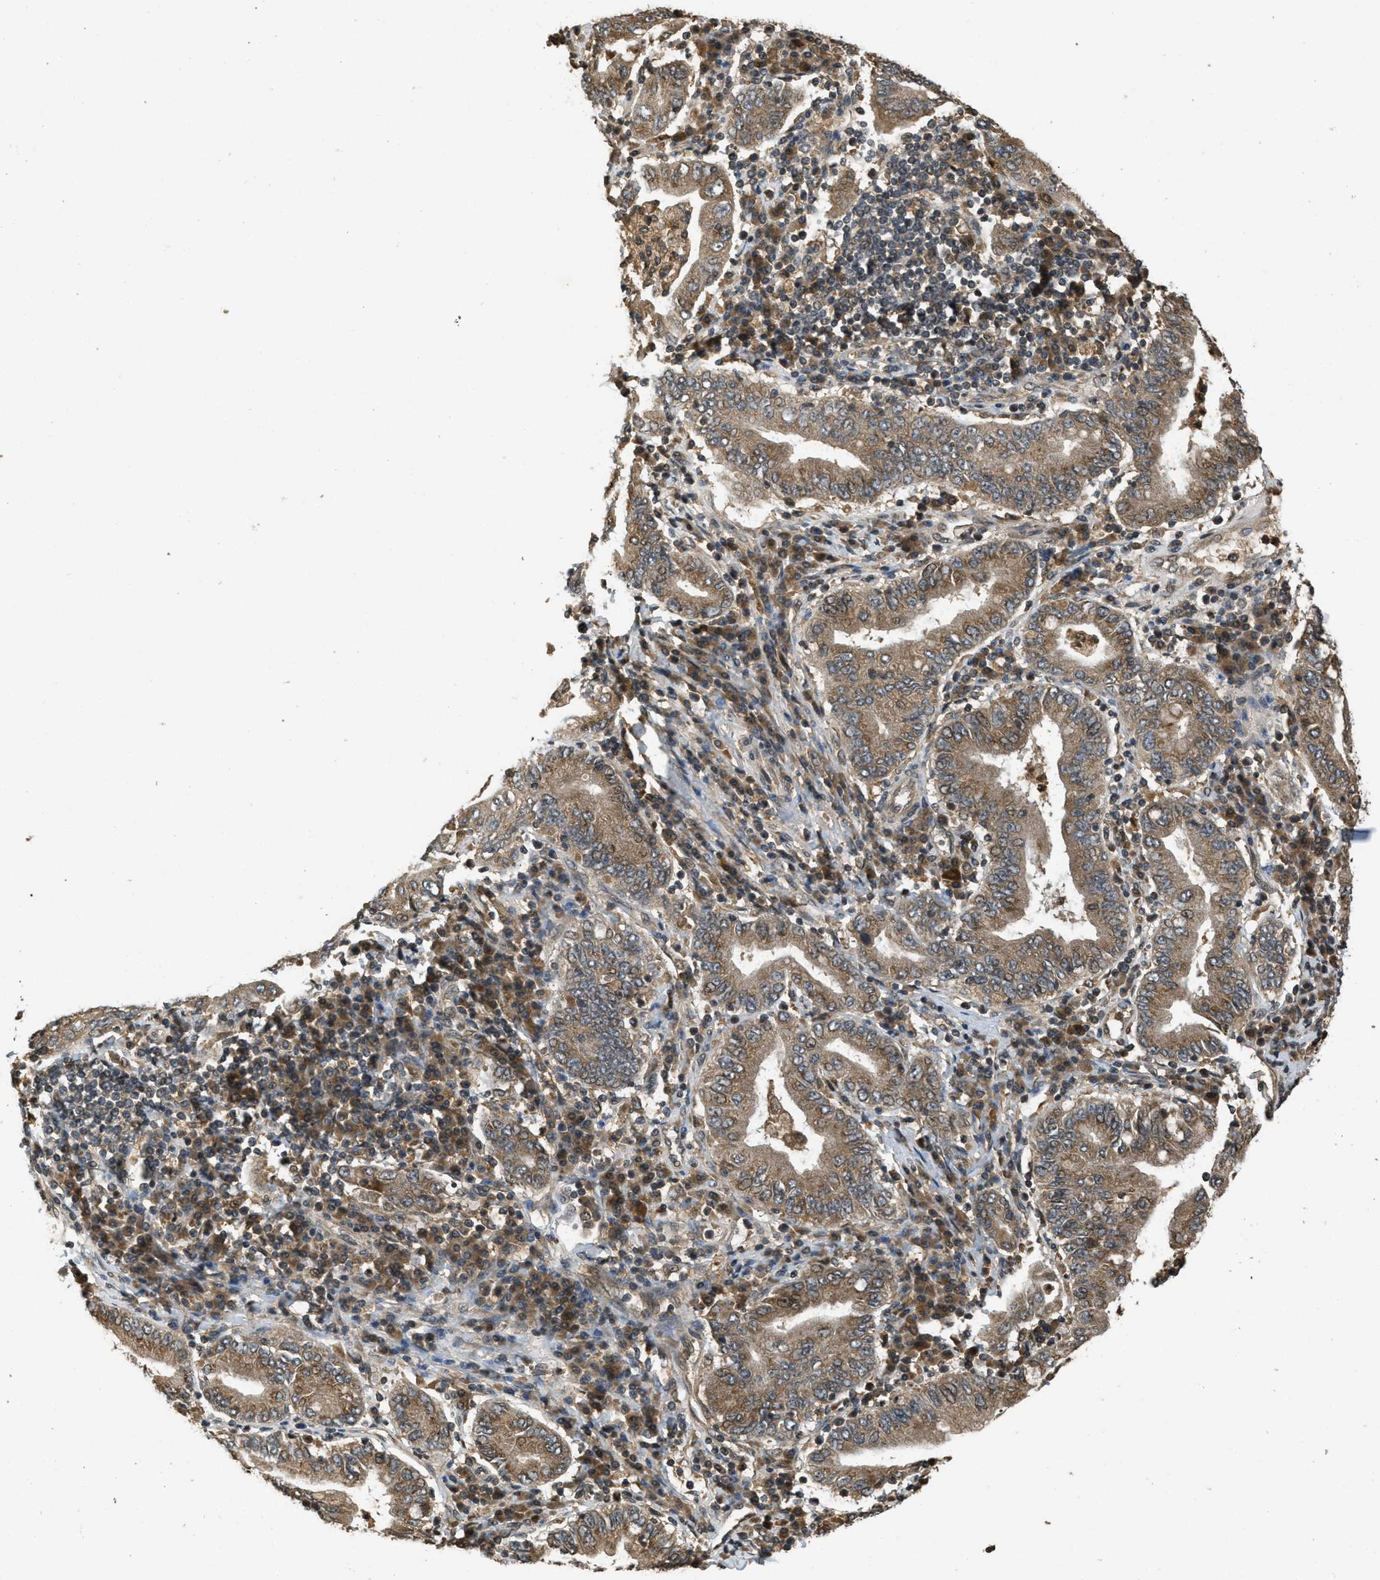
{"staining": {"intensity": "moderate", "quantity": ">75%", "location": "cytoplasmic/membranous"}, "tissue": "stomach cancer", "cell_type": "Tumor cells", "image_type": "cancer", "snomed": [{"axis": "morphology", "description": "Normal tissue, NOS"}, {"axis": "morphology", "description": "Adenocarcinoma, NOS"}, {"axis": "topography", "description": "Esophagus"}, {"axis": "topography", "description": "Stomach, upper"}, {"axis": "topography", "description": "Peripheral nerve tissue"}], "caption": "IHC histopathology image of human adenocarcinoma (stomach) stained for a protein (brown), which shows medium levels of moderate cytoplasmic/membranous staining in about >75% of tumor cells.", "gene": "ATG7", "patient": {"sex": "male", "age": 62}}